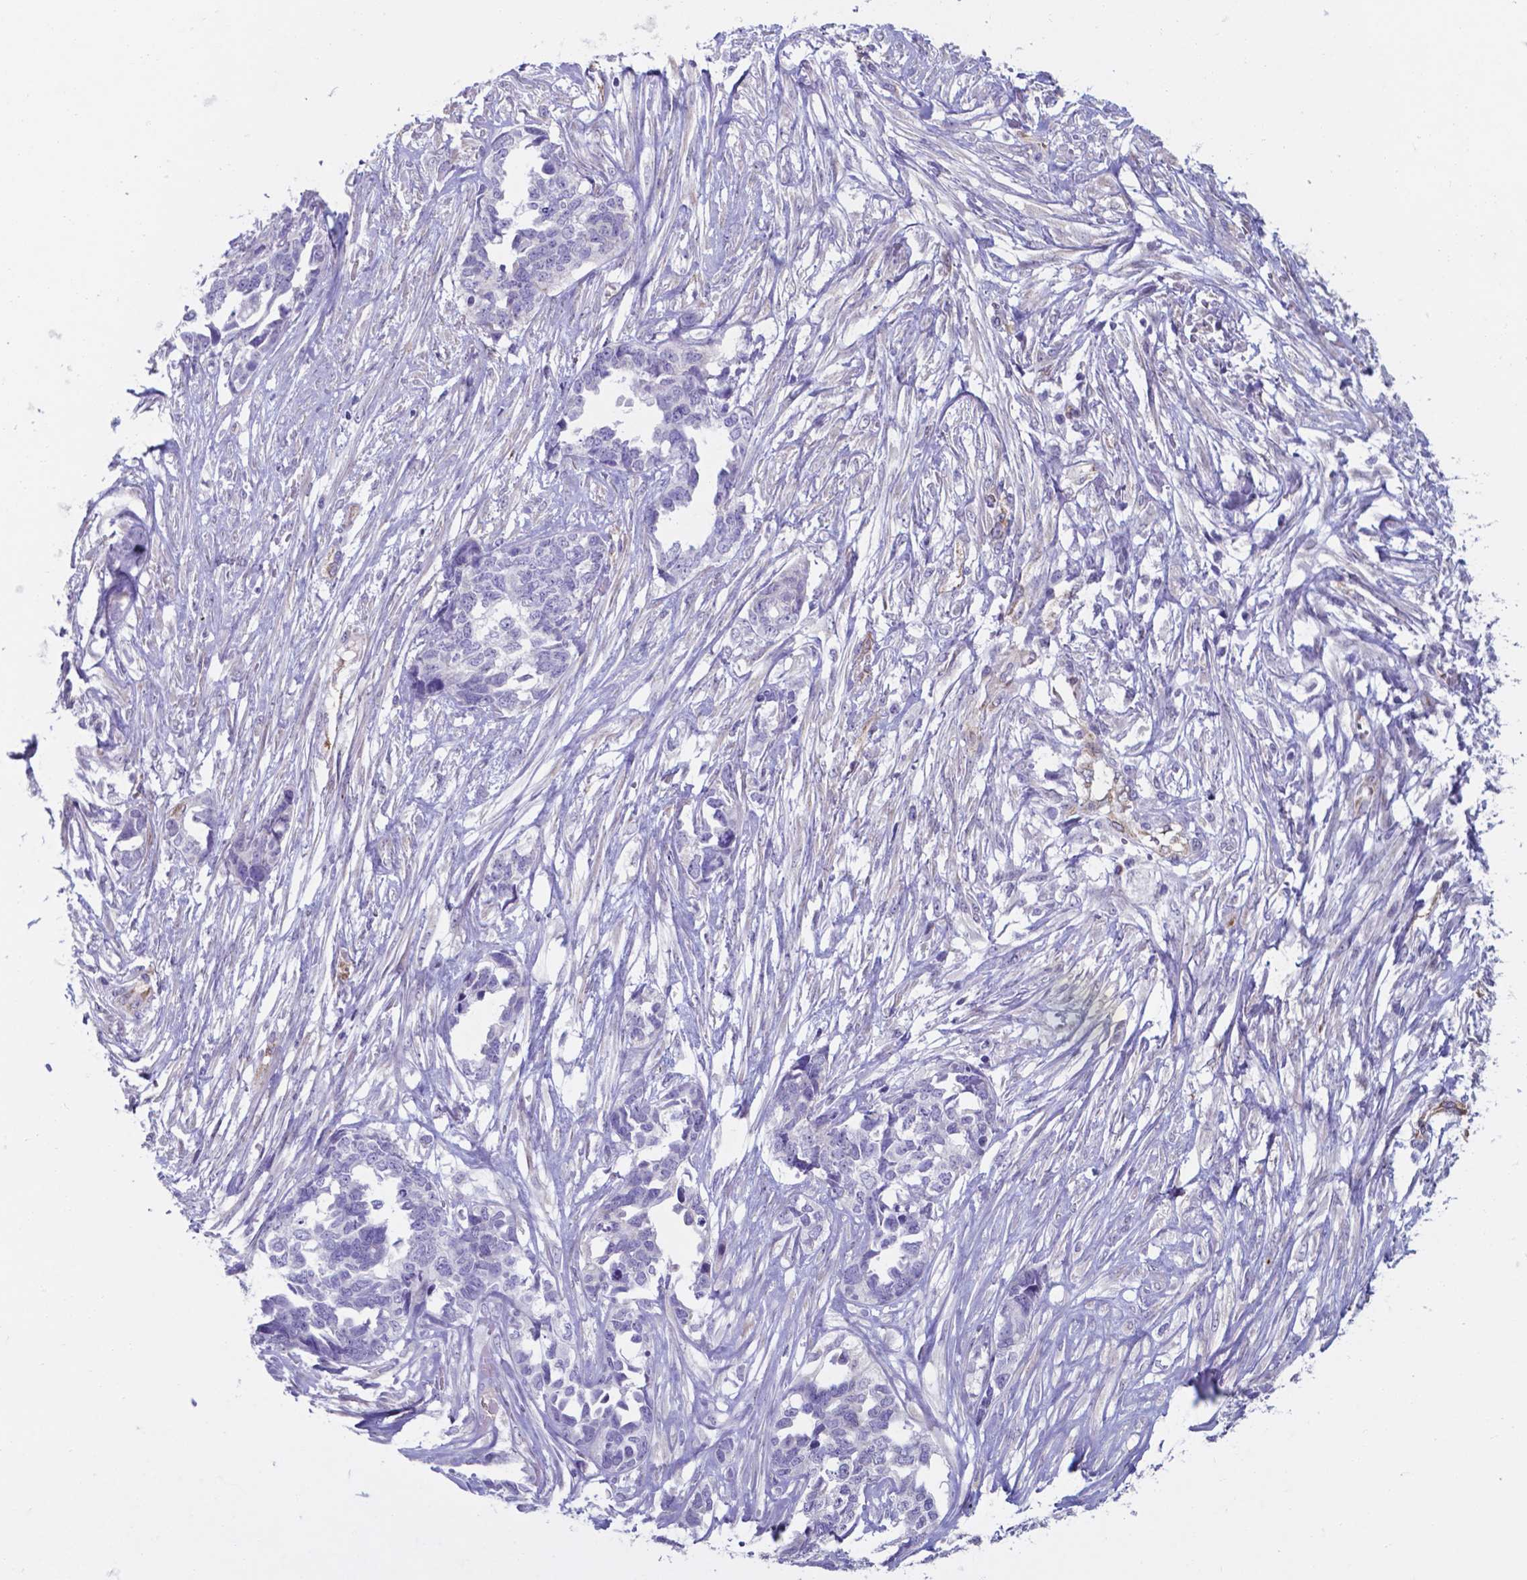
{"staining": {"intensity": "negative", "quantity": "none", "location": "none"}, "tissue": "ovarian cancer", "cell_type": "Tumor cells", "image_type": "cancer", "snomed": [{"axis": "morphology", "description": "Cystadenocarcinoma, serous, NOS"}, {"axis": "topography", "description": "Ovary"}], "caption": "Tumor cells show no significant protein positivity in ovarian cancer (serous cystadenocarcinoma).", "gene": "UBE2J1", "patient": {"sex": "female", "age": 69}}